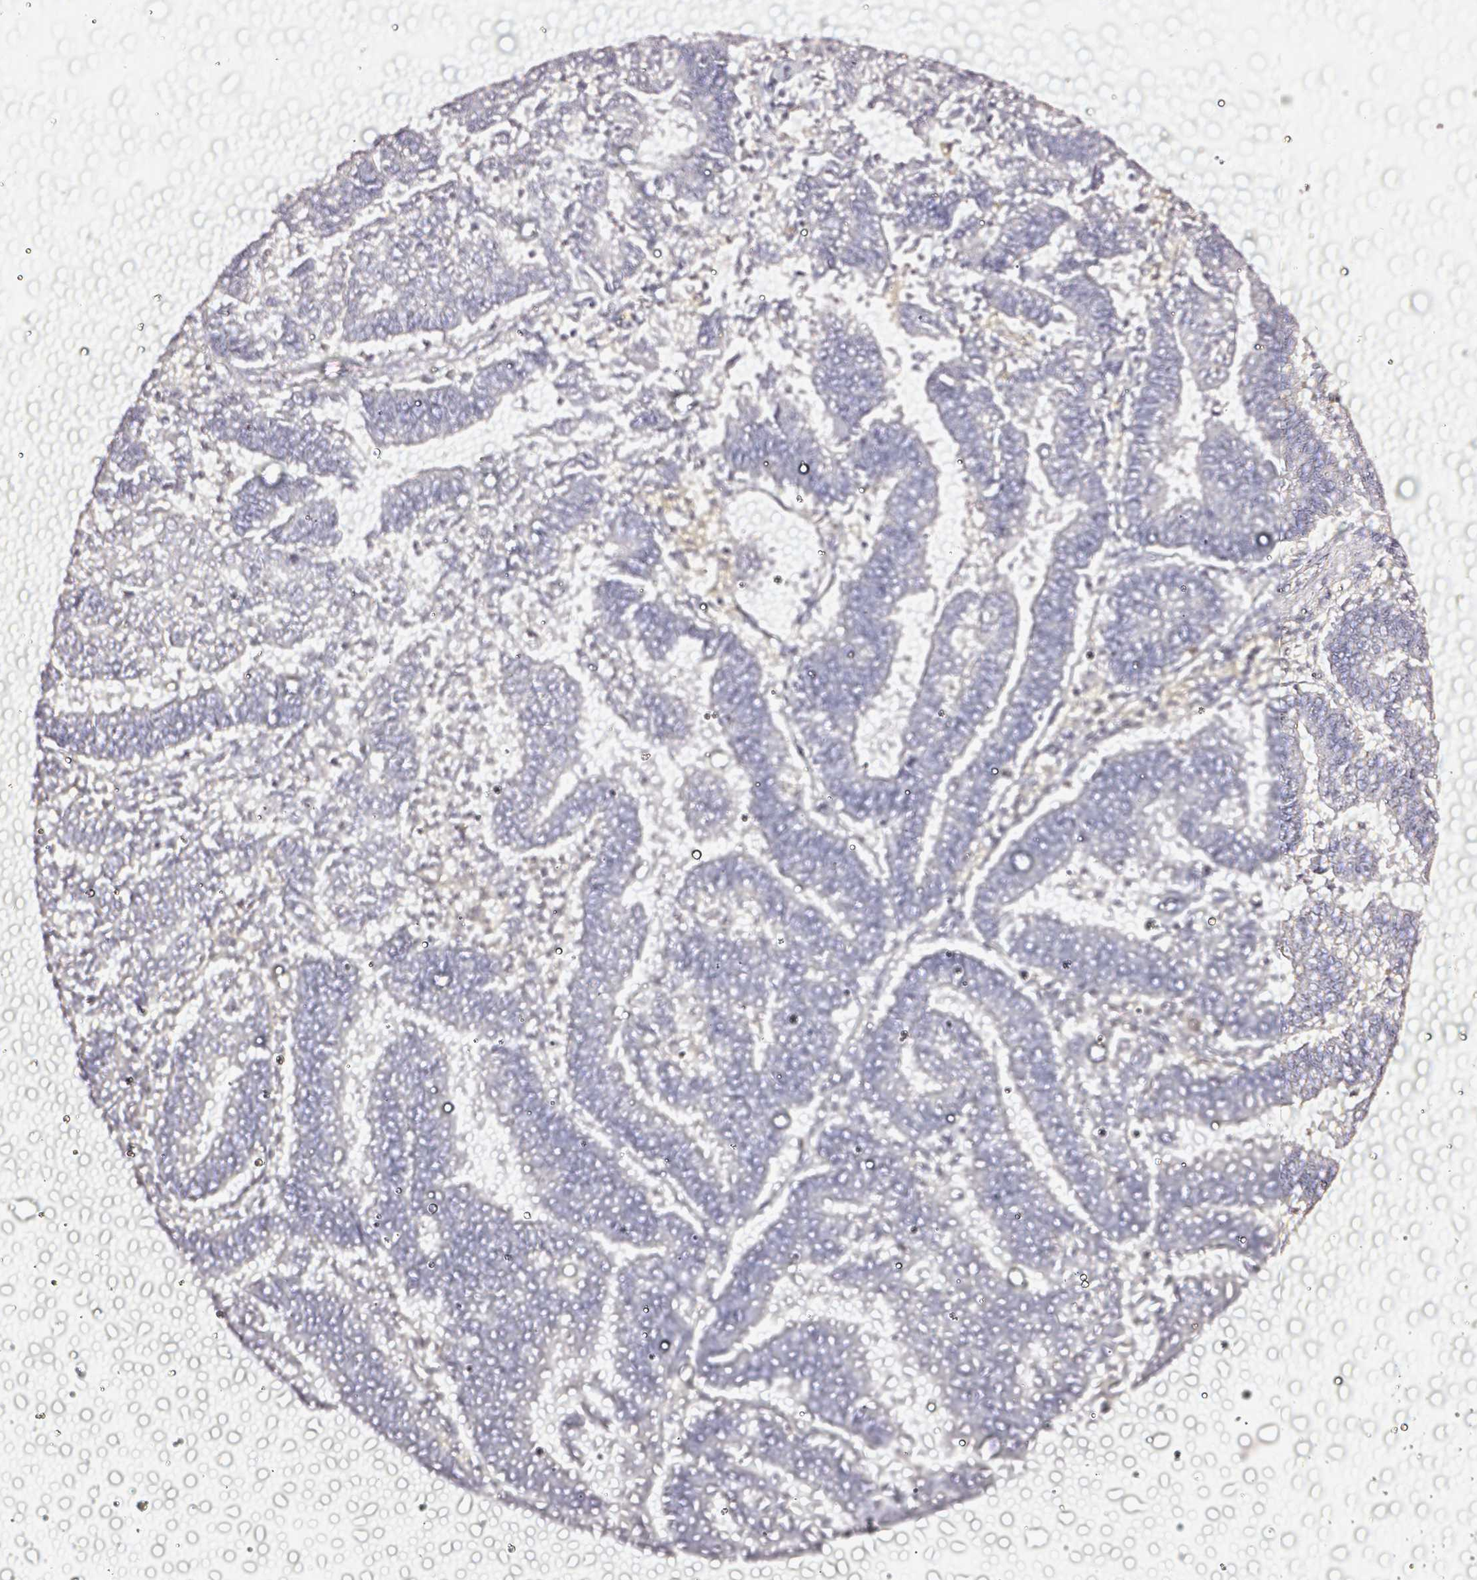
{"staining": {"intensity": "negative", "quantity": "none", "location": "none"}, "tissue": "endometrial cancer", "cell_type": "Tumor cells", "image_type": "cancer", "snomed": [{"axis": "morphology", "description": "Adenocarcinoma, NOS"}, {"axis": "topography", "description": "Endometrium"}], "caption": "A histopathology image of human endometrial cancer (adenocarcinoma) is negative for staining in tumor cells. (DAB (3,3'-diaminobenzidine) immunohistochemistry (IHC), high magnification).", "gene": "CYB561A3", "patient": {"sex": "female", "age": 73}}